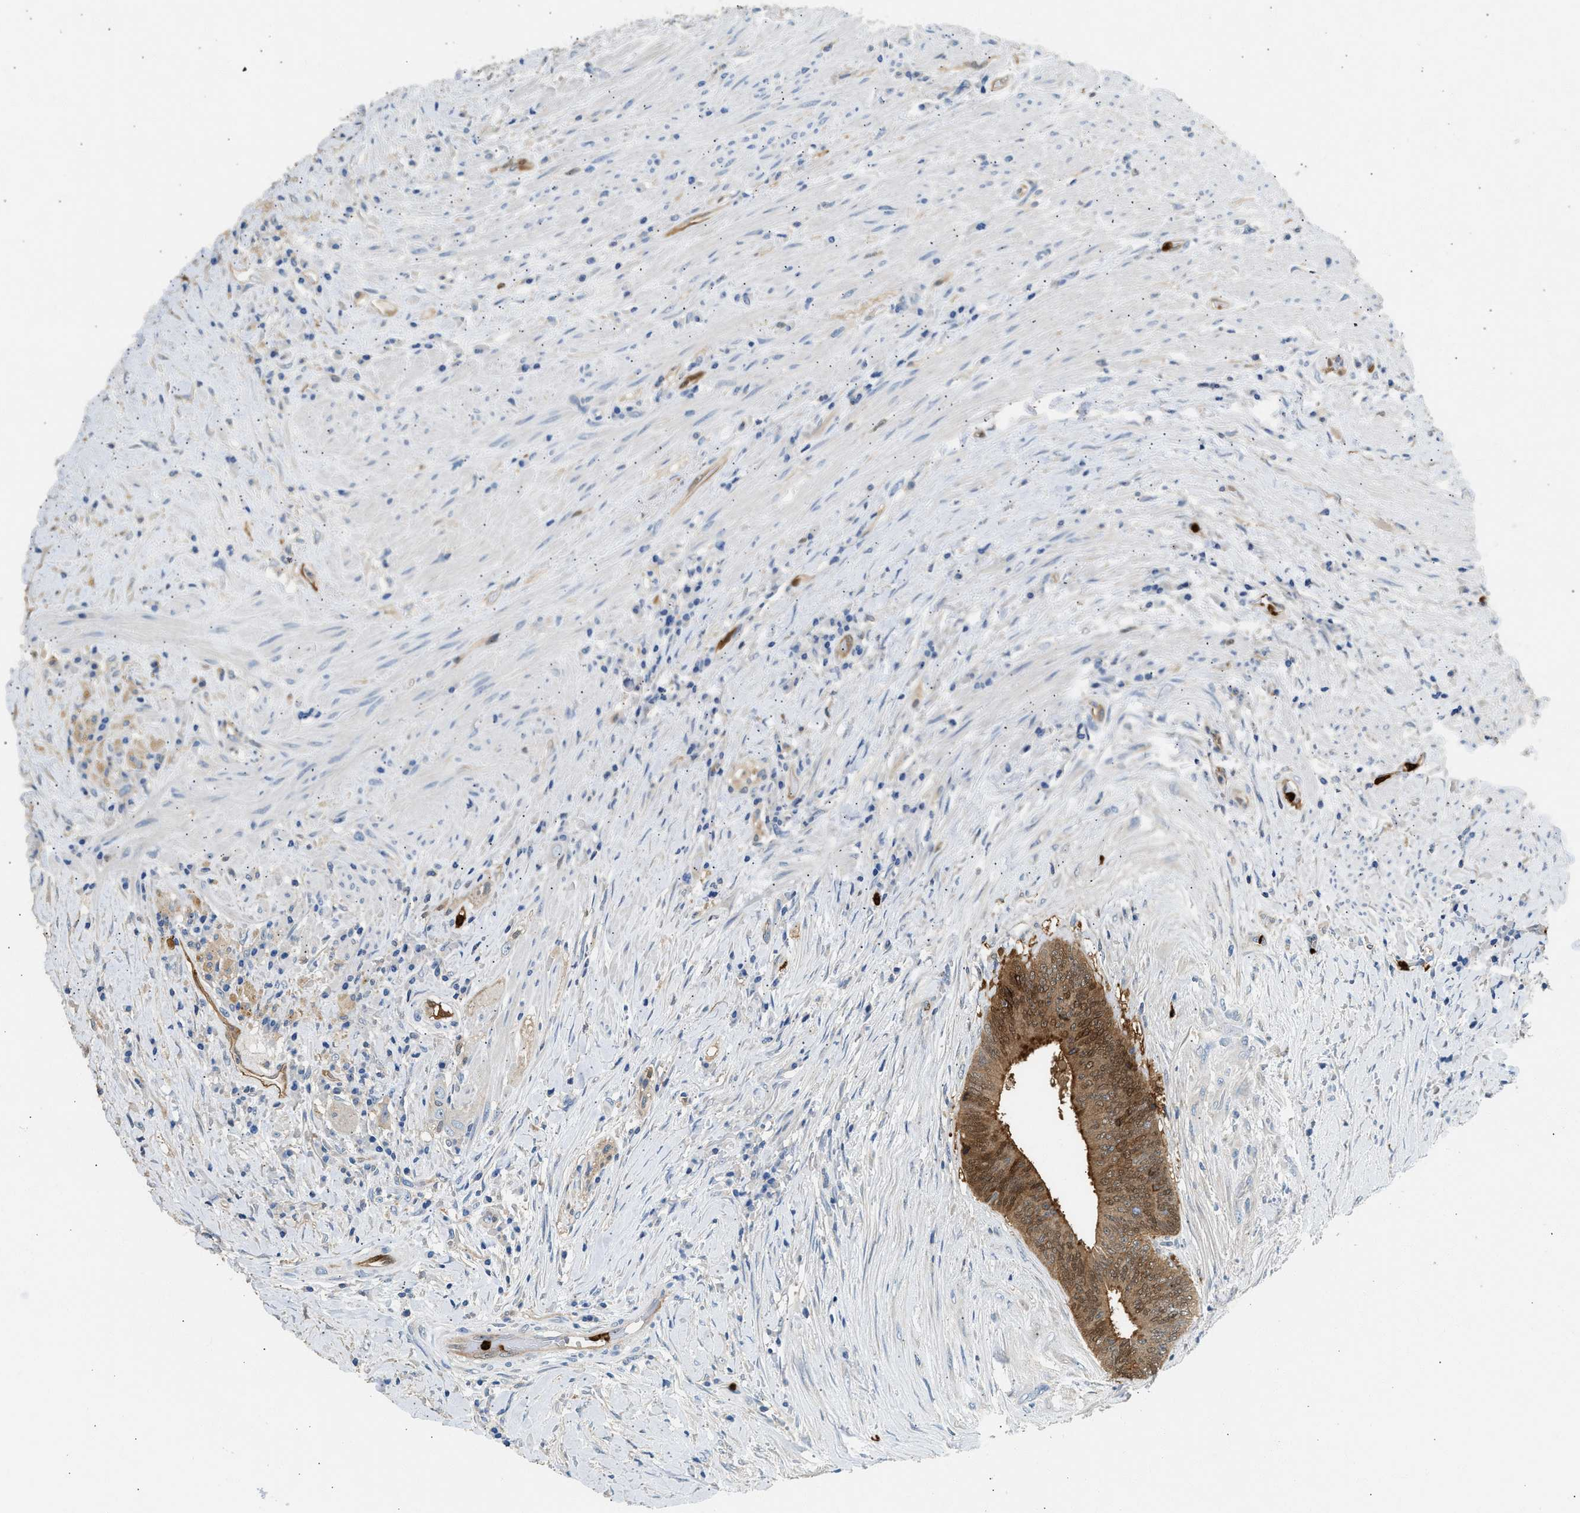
{"staining": {"intensity": "moderate", "quantity": ">75%", "location": "cytoplasmic/membranous,nuclear"}, "tissue": "colorectal cancer", "cell_type": "Tumor cells", "image_type": "cancer", "snomed": [{"axis": "morphology", "description": "Adenocarcinoma, NOS"}, {"axis": "topography", "description": "Rectum"}], "caption": "High-power microscopy captured an IHC image of colorectal cancer, revealing moderate cytoplasmic/membranous and nuclear expression in approximately >75% of tumor cells.", "gene": "ANXA3", "patient": {"sex": "male", "age": 72}}